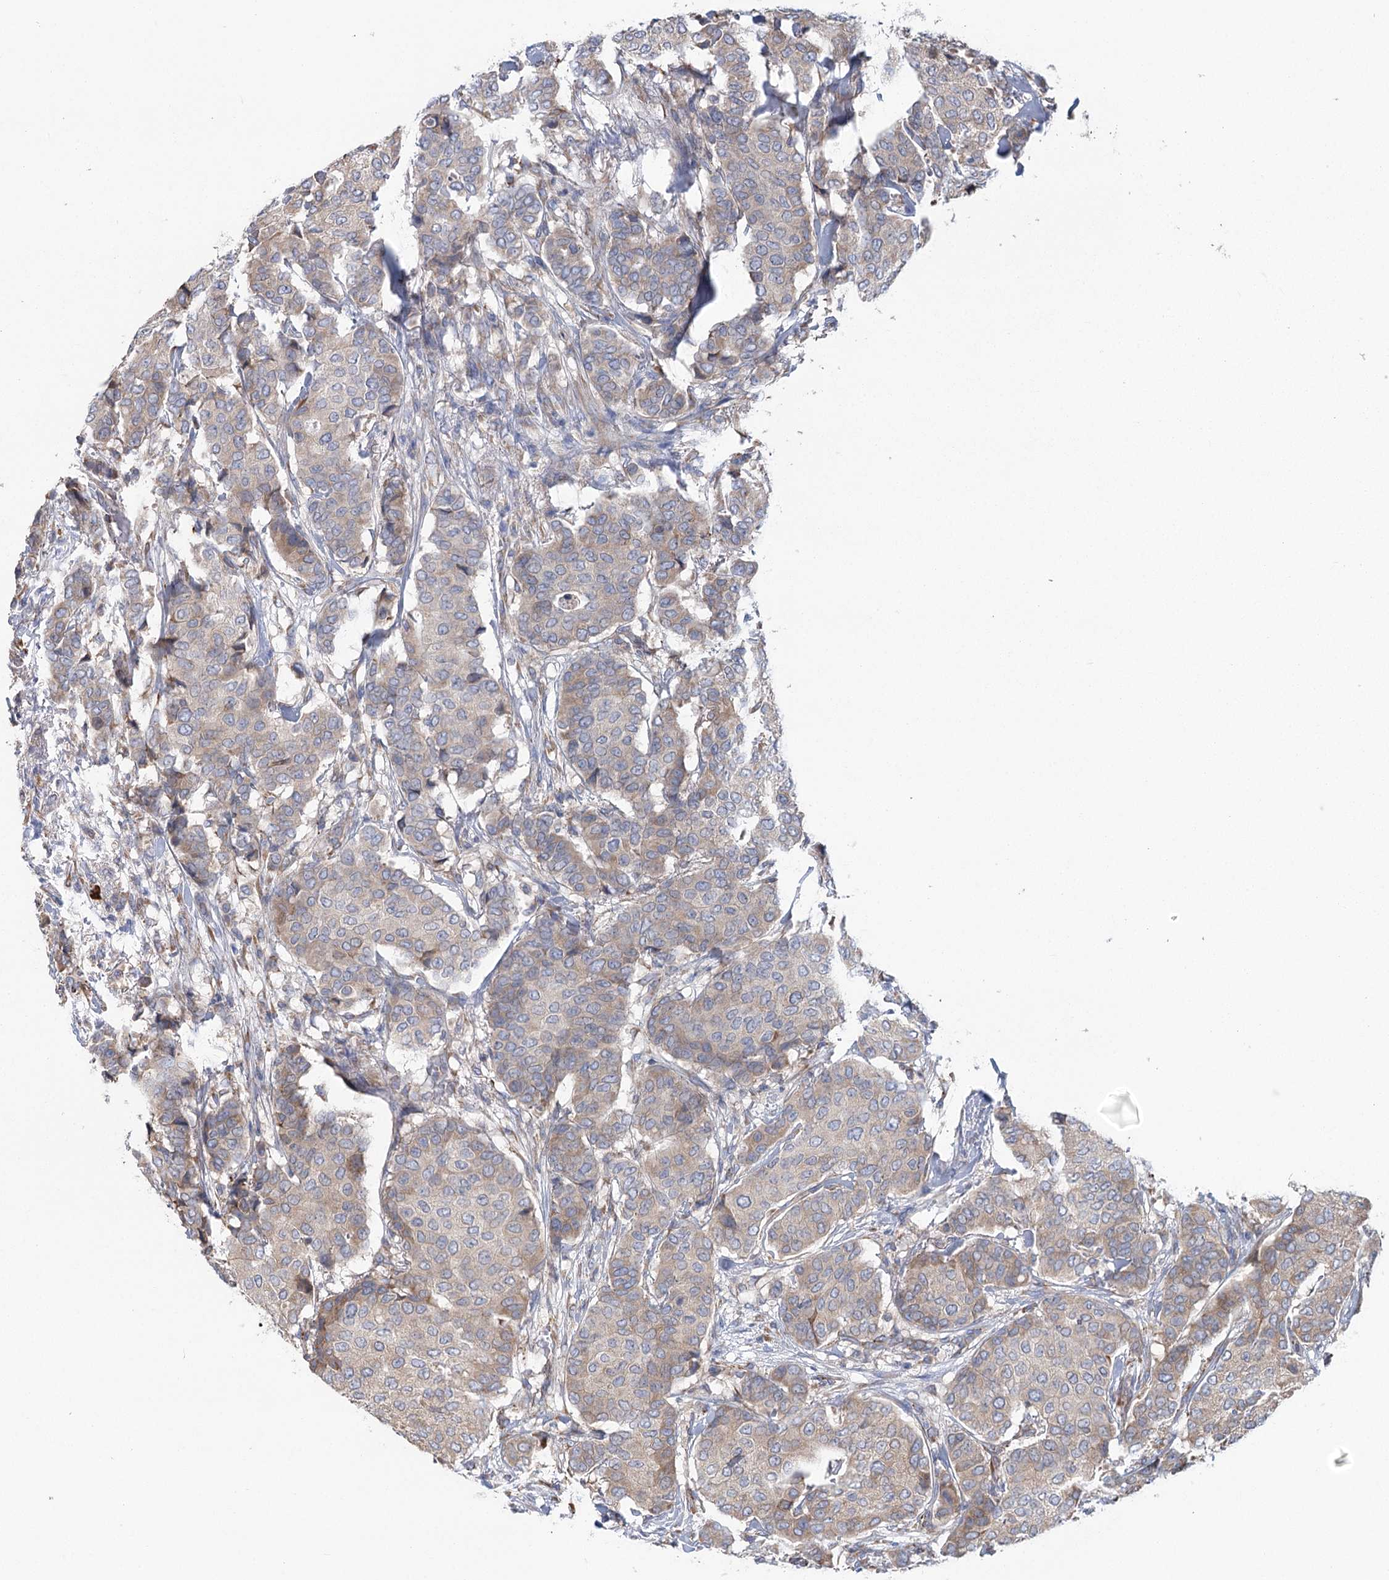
{"staining": {"intensity": "weak", "quantity": "<25%", "location": "cytoplasmic/membranous"}, "tissue": "breast cancer", "cell_type": "Tumor cells", "image_type": "cancer", "snomed": [{"axis": "morphology", "description": "Duct carcinoma"}, {"axis": "topography", "description": "Breast"}], "caption": "Immunohistochemical staining of human breast cancer displays no significant positivity in tumor cells.", "gene": "METTL24", "patient": {"sex": "female", "age": 75}}